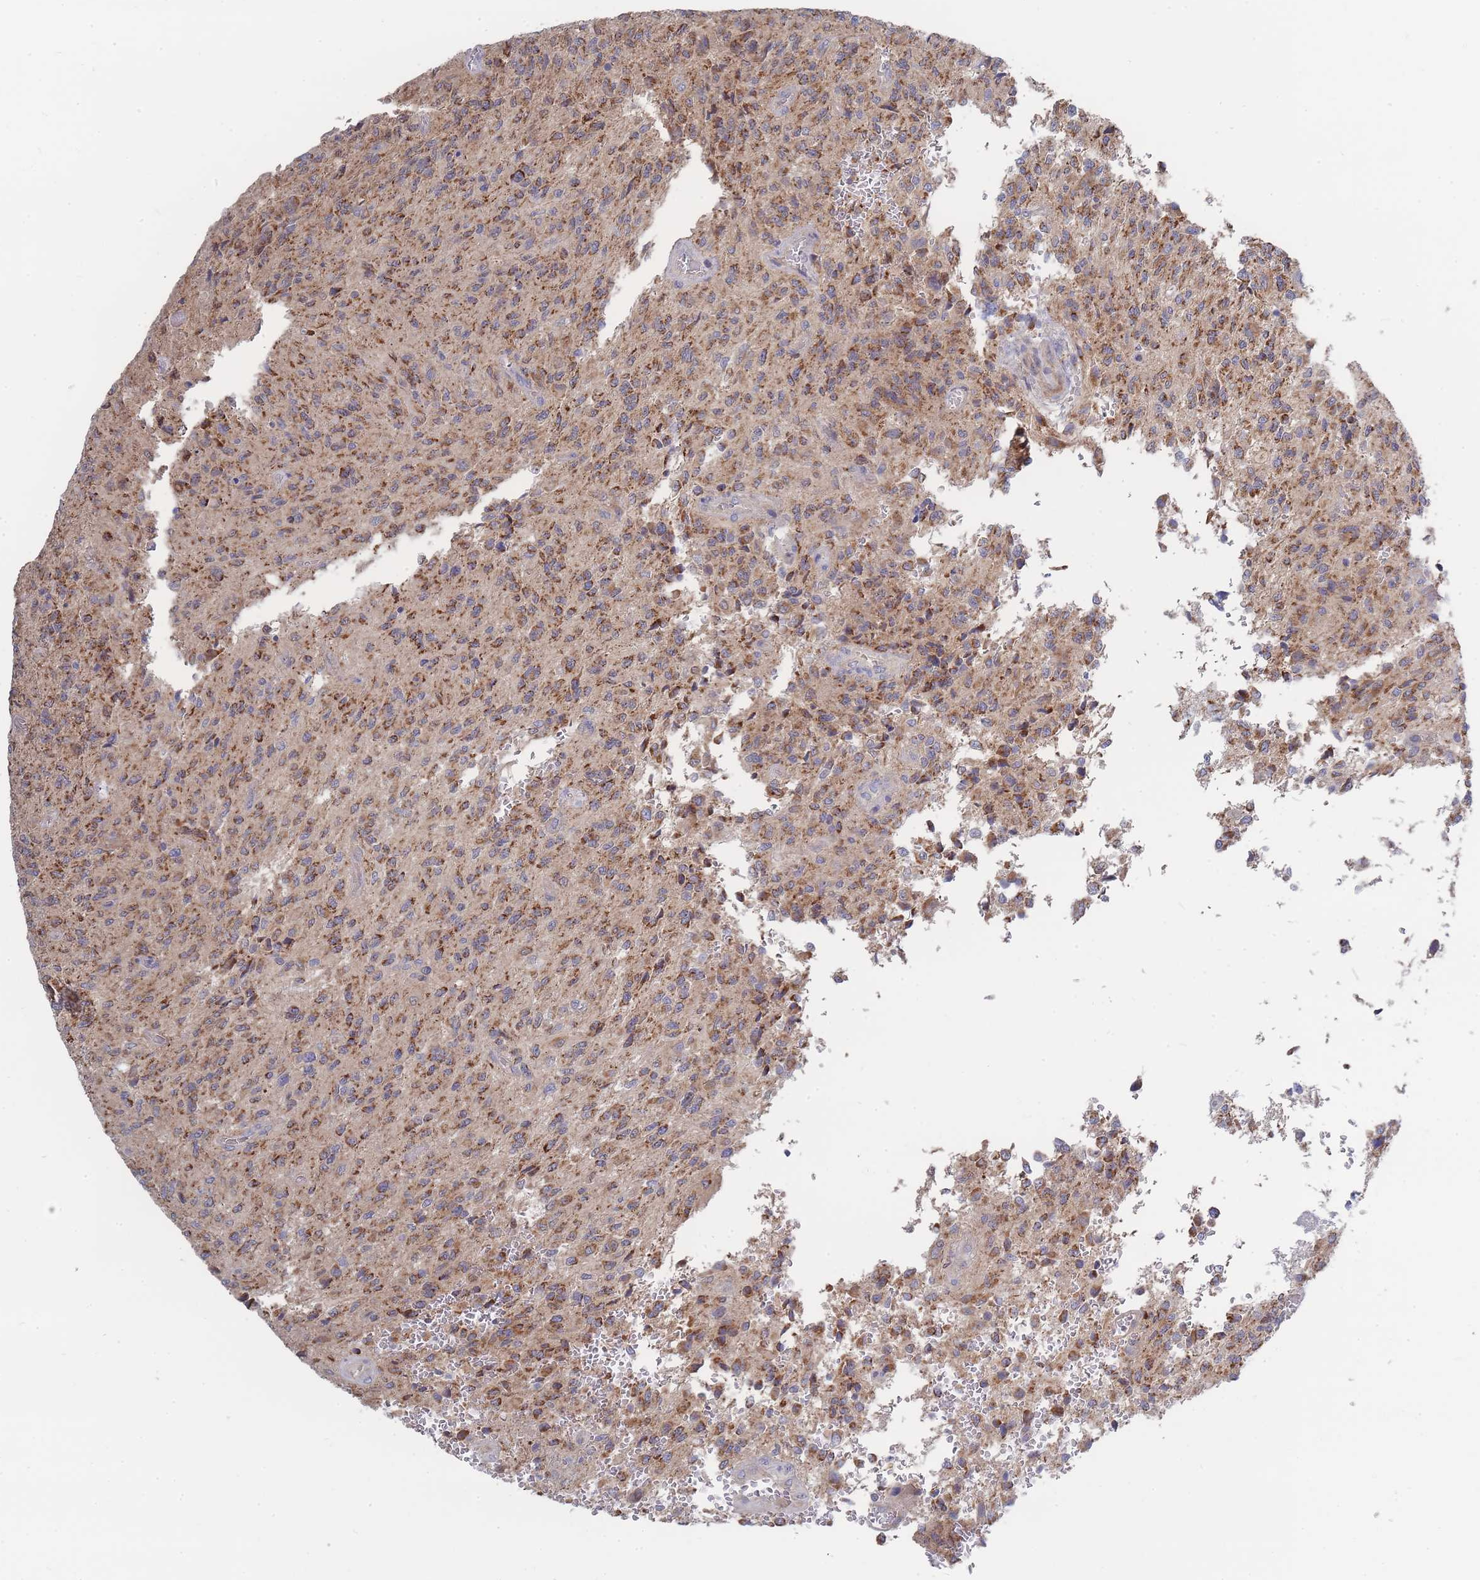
{"staining": {"intensity": "moderate", "quantity": "25%-75%", "location": "cytoplasmic/membranous"}, "tissue": "glioma", "cell_type": "Tumor cells", "image_type": "cancer", "snomed": [{"axis": "morphology", "description": "Normal tissue, NOS"}, {"axis": "morphology", "description": "Glioma, malignant, High grade"}, {"axis": "topography", "description": "Cerebral cortex"}], "caption": "Protein staining of high-grade glioma (malignant) tissue demonstrates moderate cytoplasmic/membranous expression in about 25%-75% of tumor cells. (IHC, brightfield microscopy, high magnification).", "gene": "NUB1", "patient": {"sex": "male", "age": 56}}